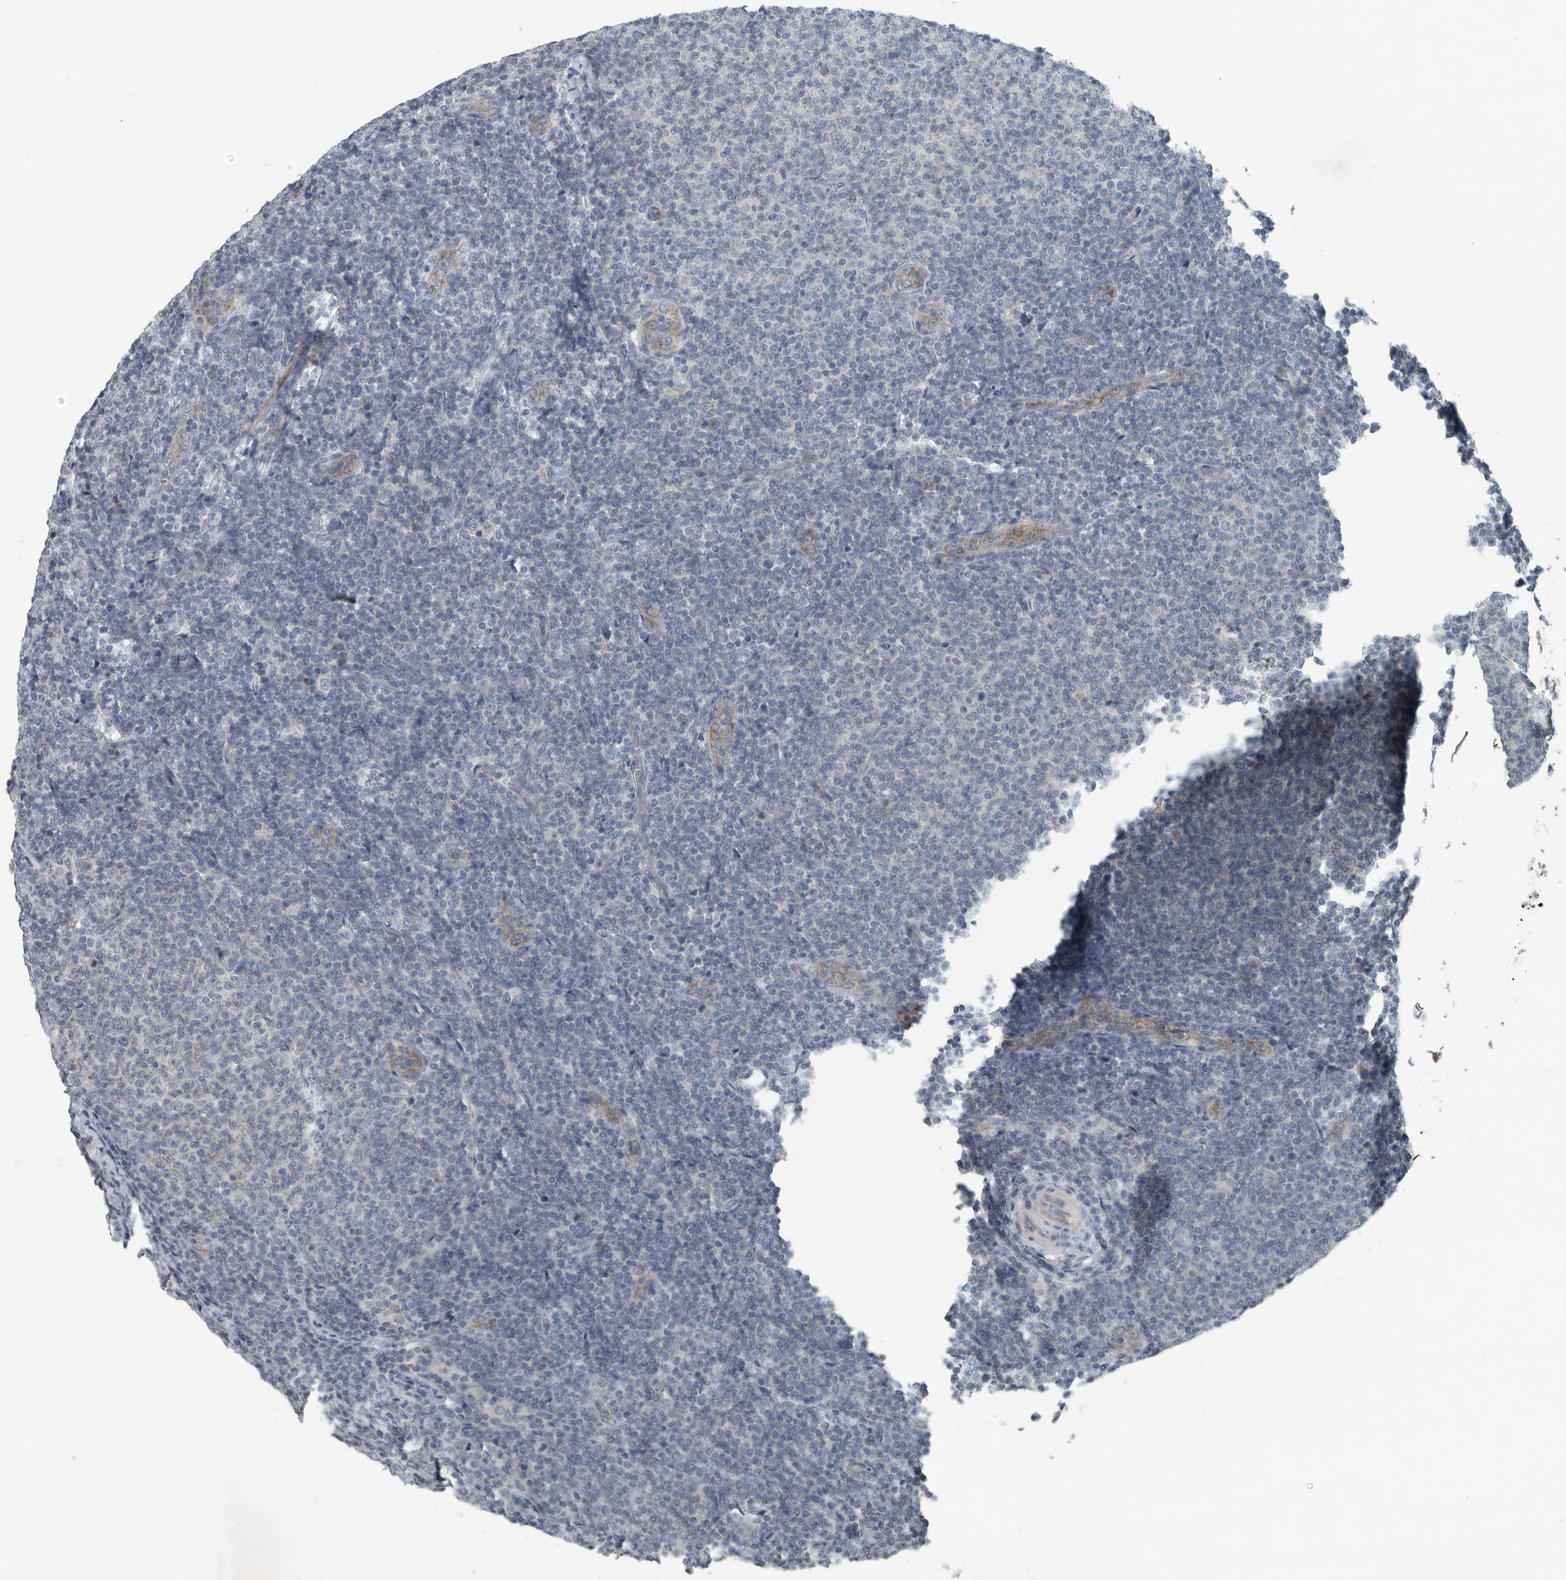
{"staining": {"intensity": "negative", "quantity": "none", "location": "none"}, "tissue": "lymphoma", "cell_type": "Tumor cells", "image_type": "cancer", "snomed": [{"axis": "morphology", "description": "Malignant lymphoma, non-Hodgkin's type, Low grade"}, {"axis": "topography", "description": "Lymph node"}], "caption": "This is an immunohistochemistry (IHC) micrograph of human lymphoma. There is no staining in tumor cells.", "gene": "MPP3", "patient": {"sex": "male", "age": 66}}